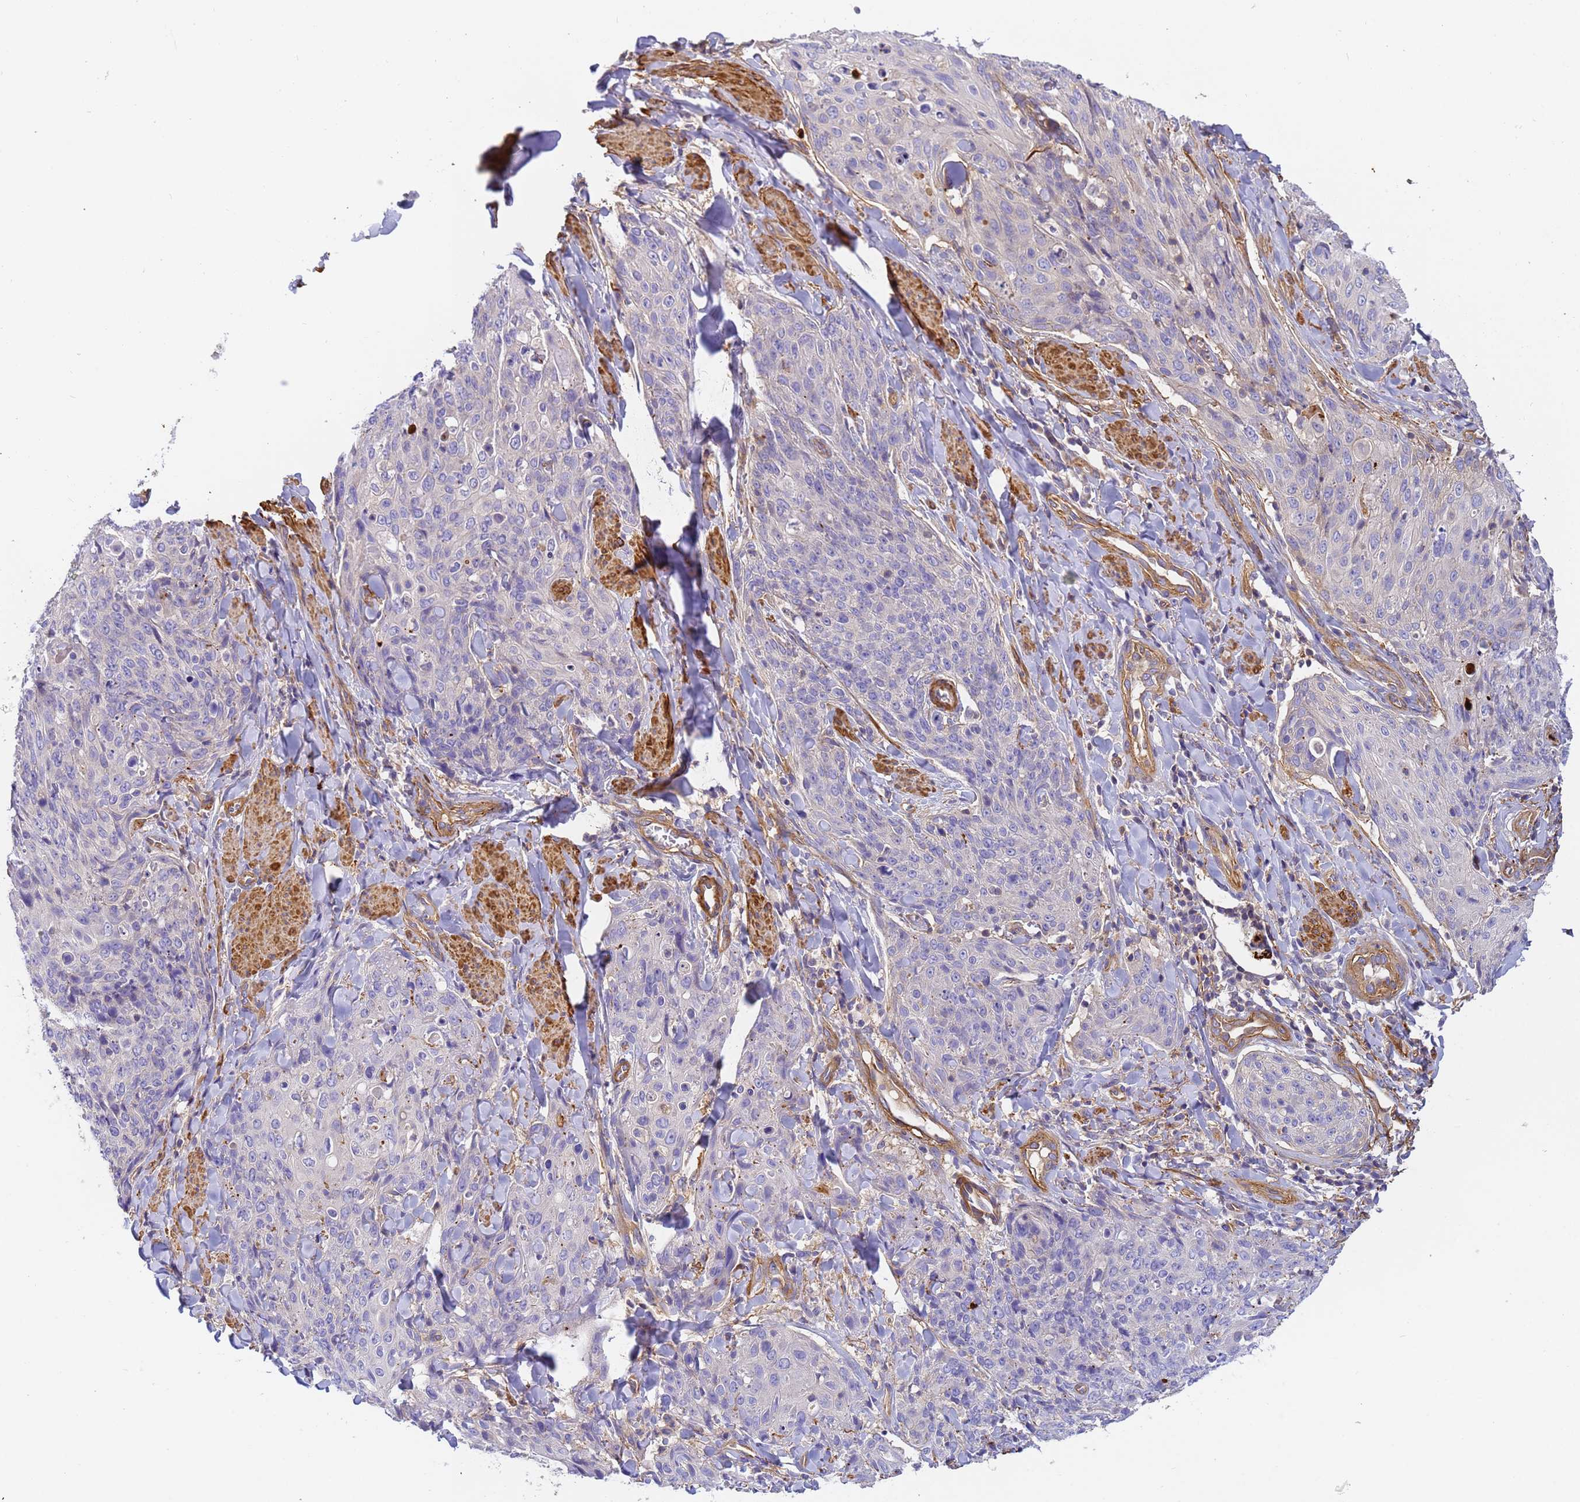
{"staining": {"intensity": "negative", "quantity": "none", "location": "none"}, "tissue": "skin cancer", "cell_type": "Tumor cells", "image_type": "cancer", "snomed": [{"axis": "morphology", "description": "Squamous cell carcinoma, NOS"}, {"axis": "topography", "description": "Skin"}, {"axis": "topography", "description": "Vulva"}], "caption": "There is no significant expression in tumor cells of squamous cell carcinoma (skin).", "gene": "MYL12A", "patient": {"sex": "female", "age": 85}}